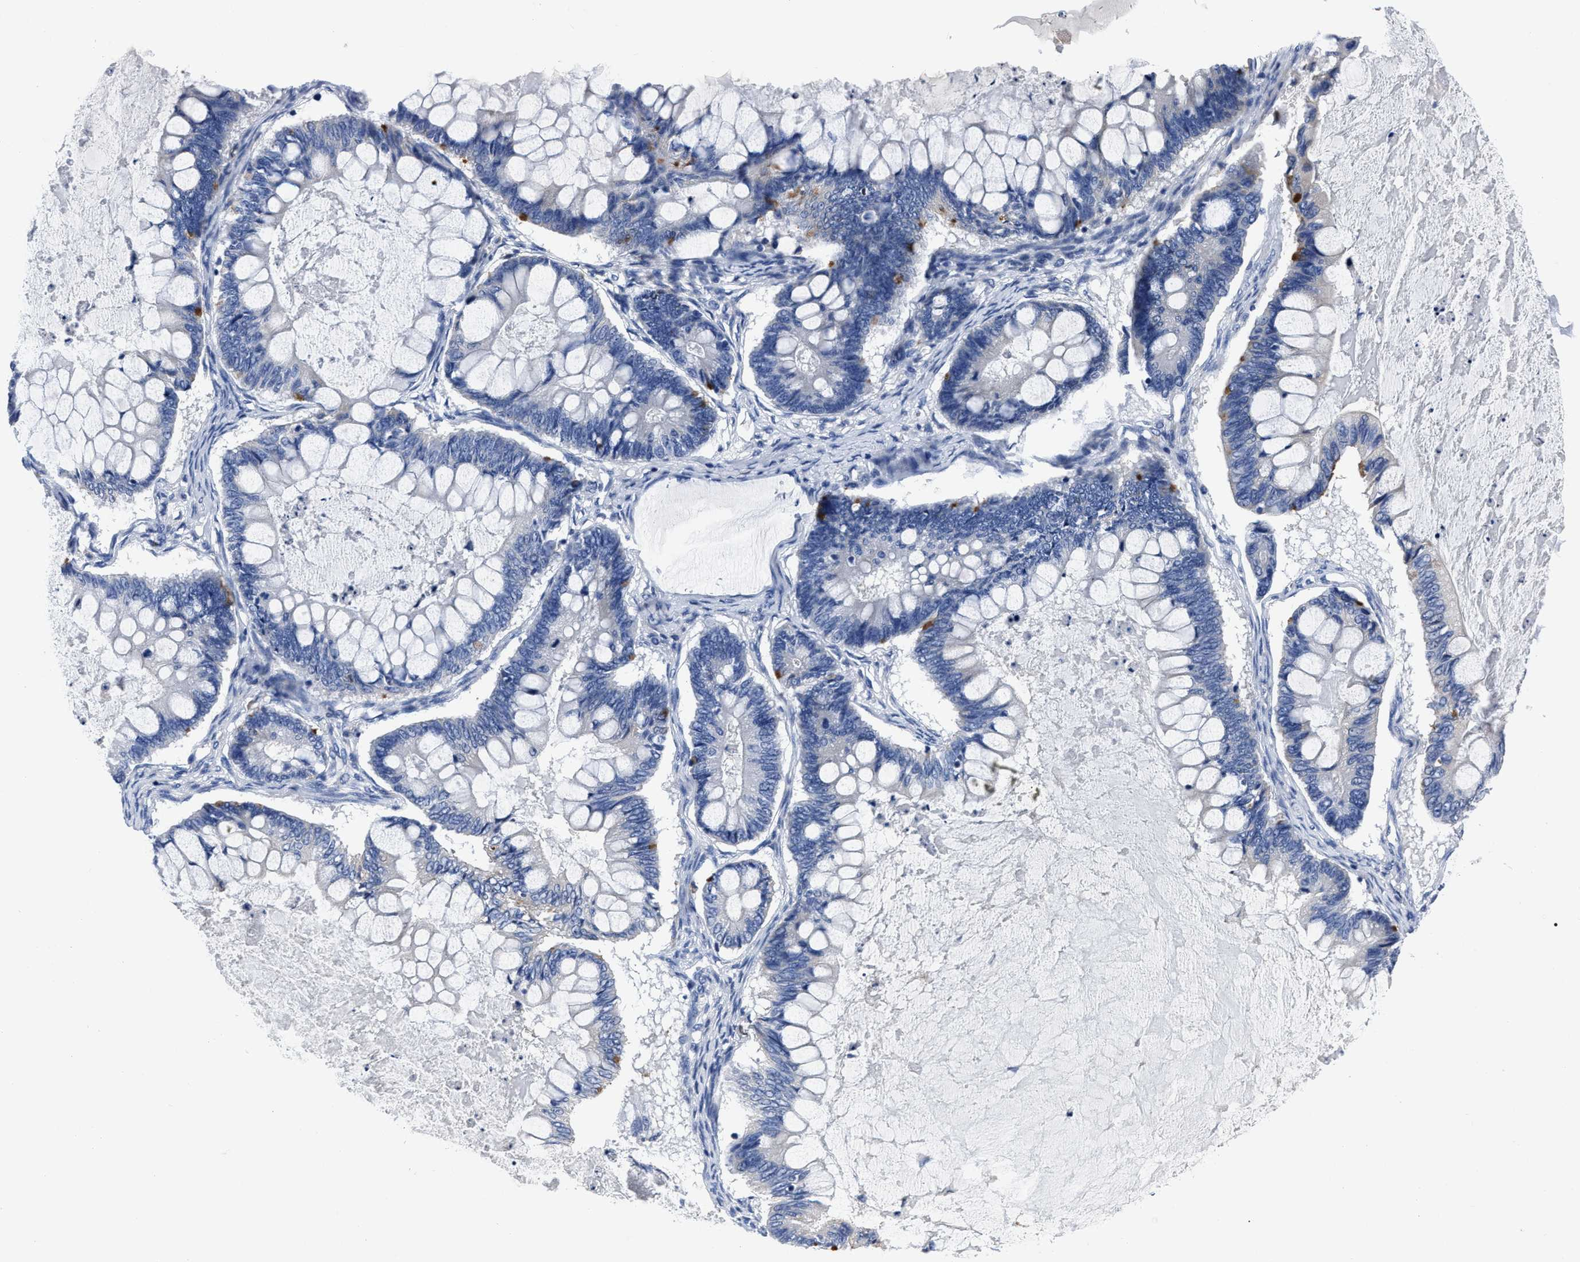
{"staining": {"intensity": "negative", "quantity": "none", "location": "none"}, "tissue": "ovarian cancer", "cell_type": "Tumor cells", "image_type": "cancer", "snomed": [{"axis": "morphology", "description": "Cystadenocarcinoma, mucinous, NOS"}, {"axis": "topography", "description": "Ovary"}], "caption": "Immunohistochemical staining of human ovarian cancer (mucinous cystadenocarcinoma) demonstrates no significant positivity in tumor cells. (Immunohistochemistry (ihc), brightfield microscopy, high magnification).", "gene": "MOV10L1", "patient": {"sex": "female", "age": 61}}